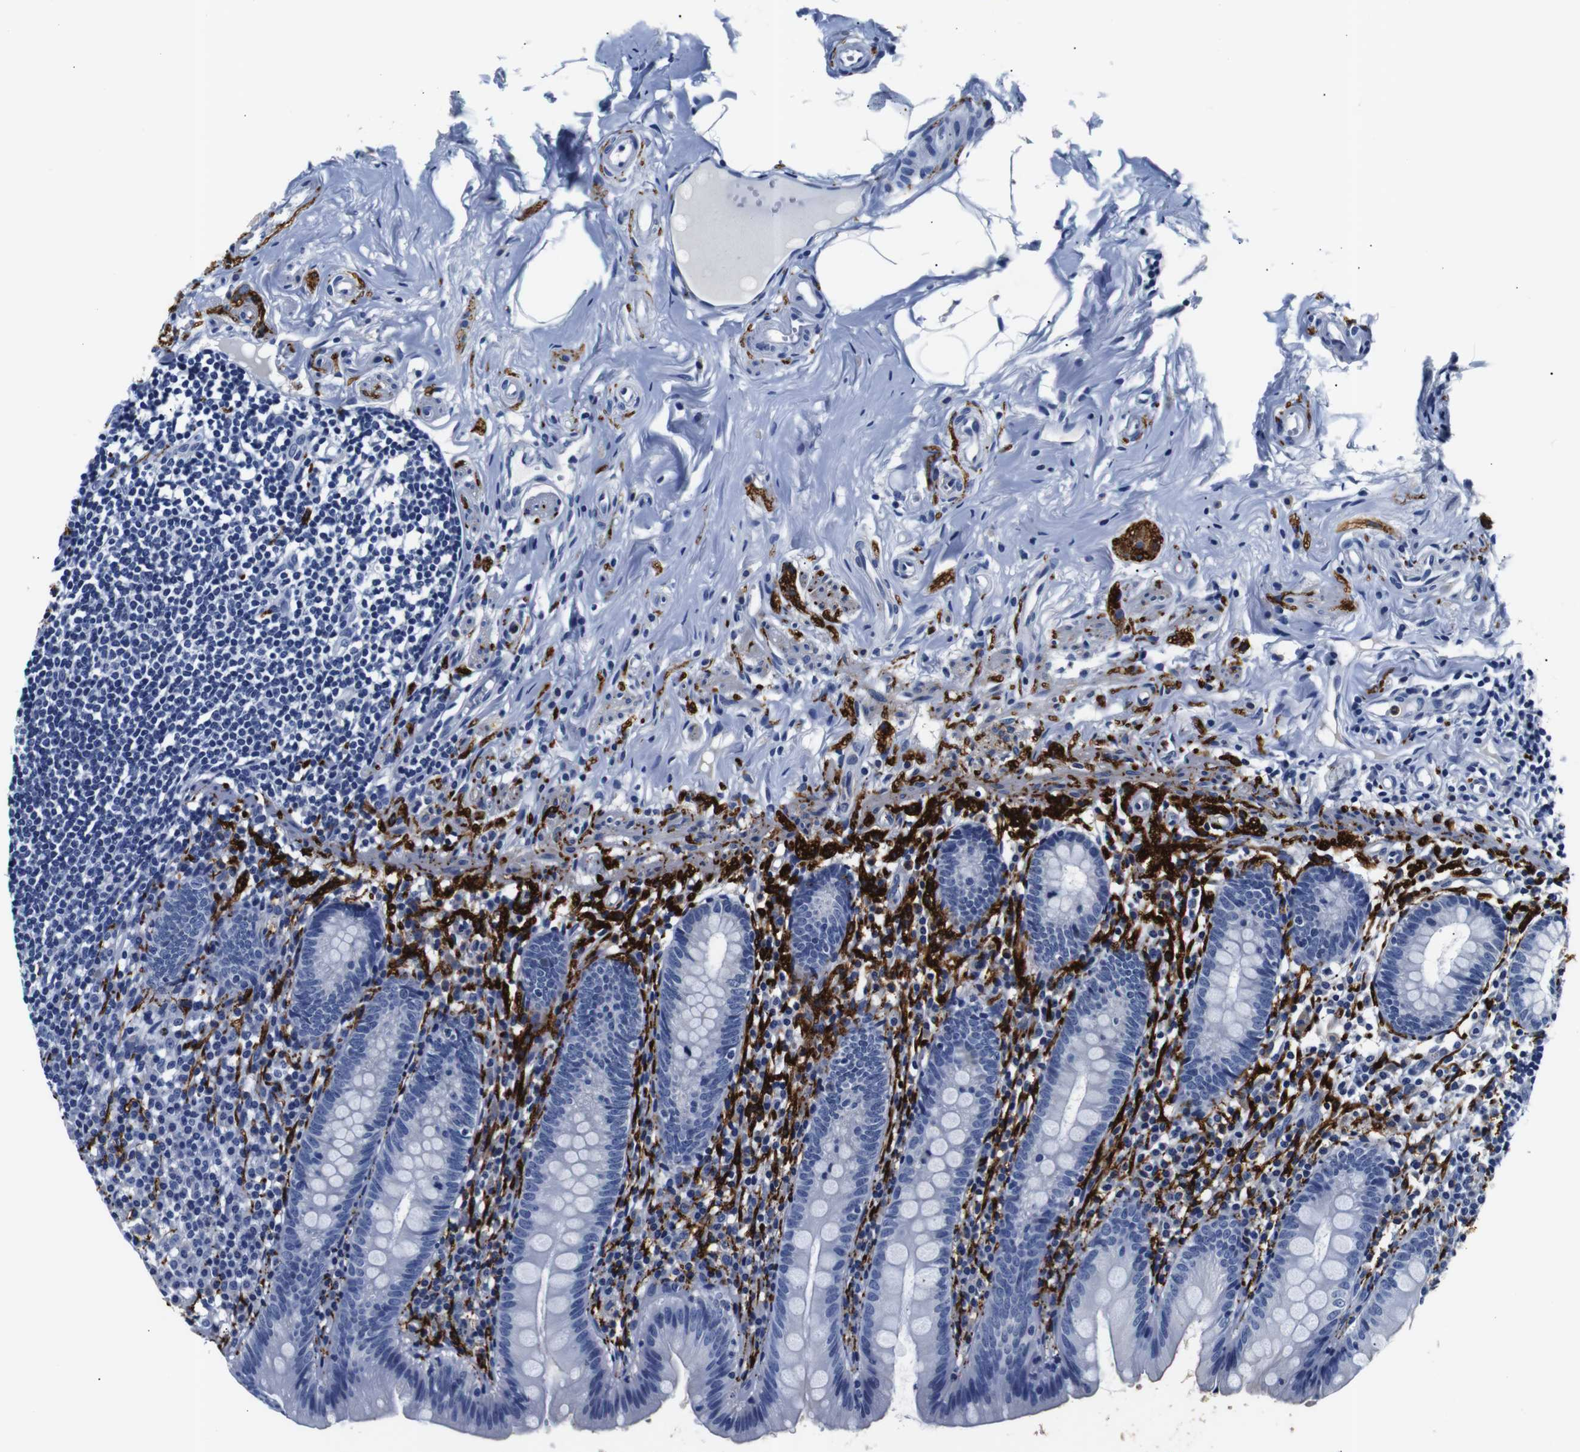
{"staining": {"intensity": "negative", "quantity": "none", "location": "none"}, "tissue": "appendix", "cell_type": "Glandular cells", "image_type": "normal", "snomed": [{"axis": "morphology", "description": "Normal tissue, NOS"}, {"axis": "topography", "description": "Appendix"}], "caption": "Immunohistochemistry micrograph of benign appendix: human appendix stained with DAB (3,3'-diaminobenzidine) demonstrates no significant protein positivity in glandular cells.", "gene": "GAP43", "patient": {"sex": "male", "age": 52}}